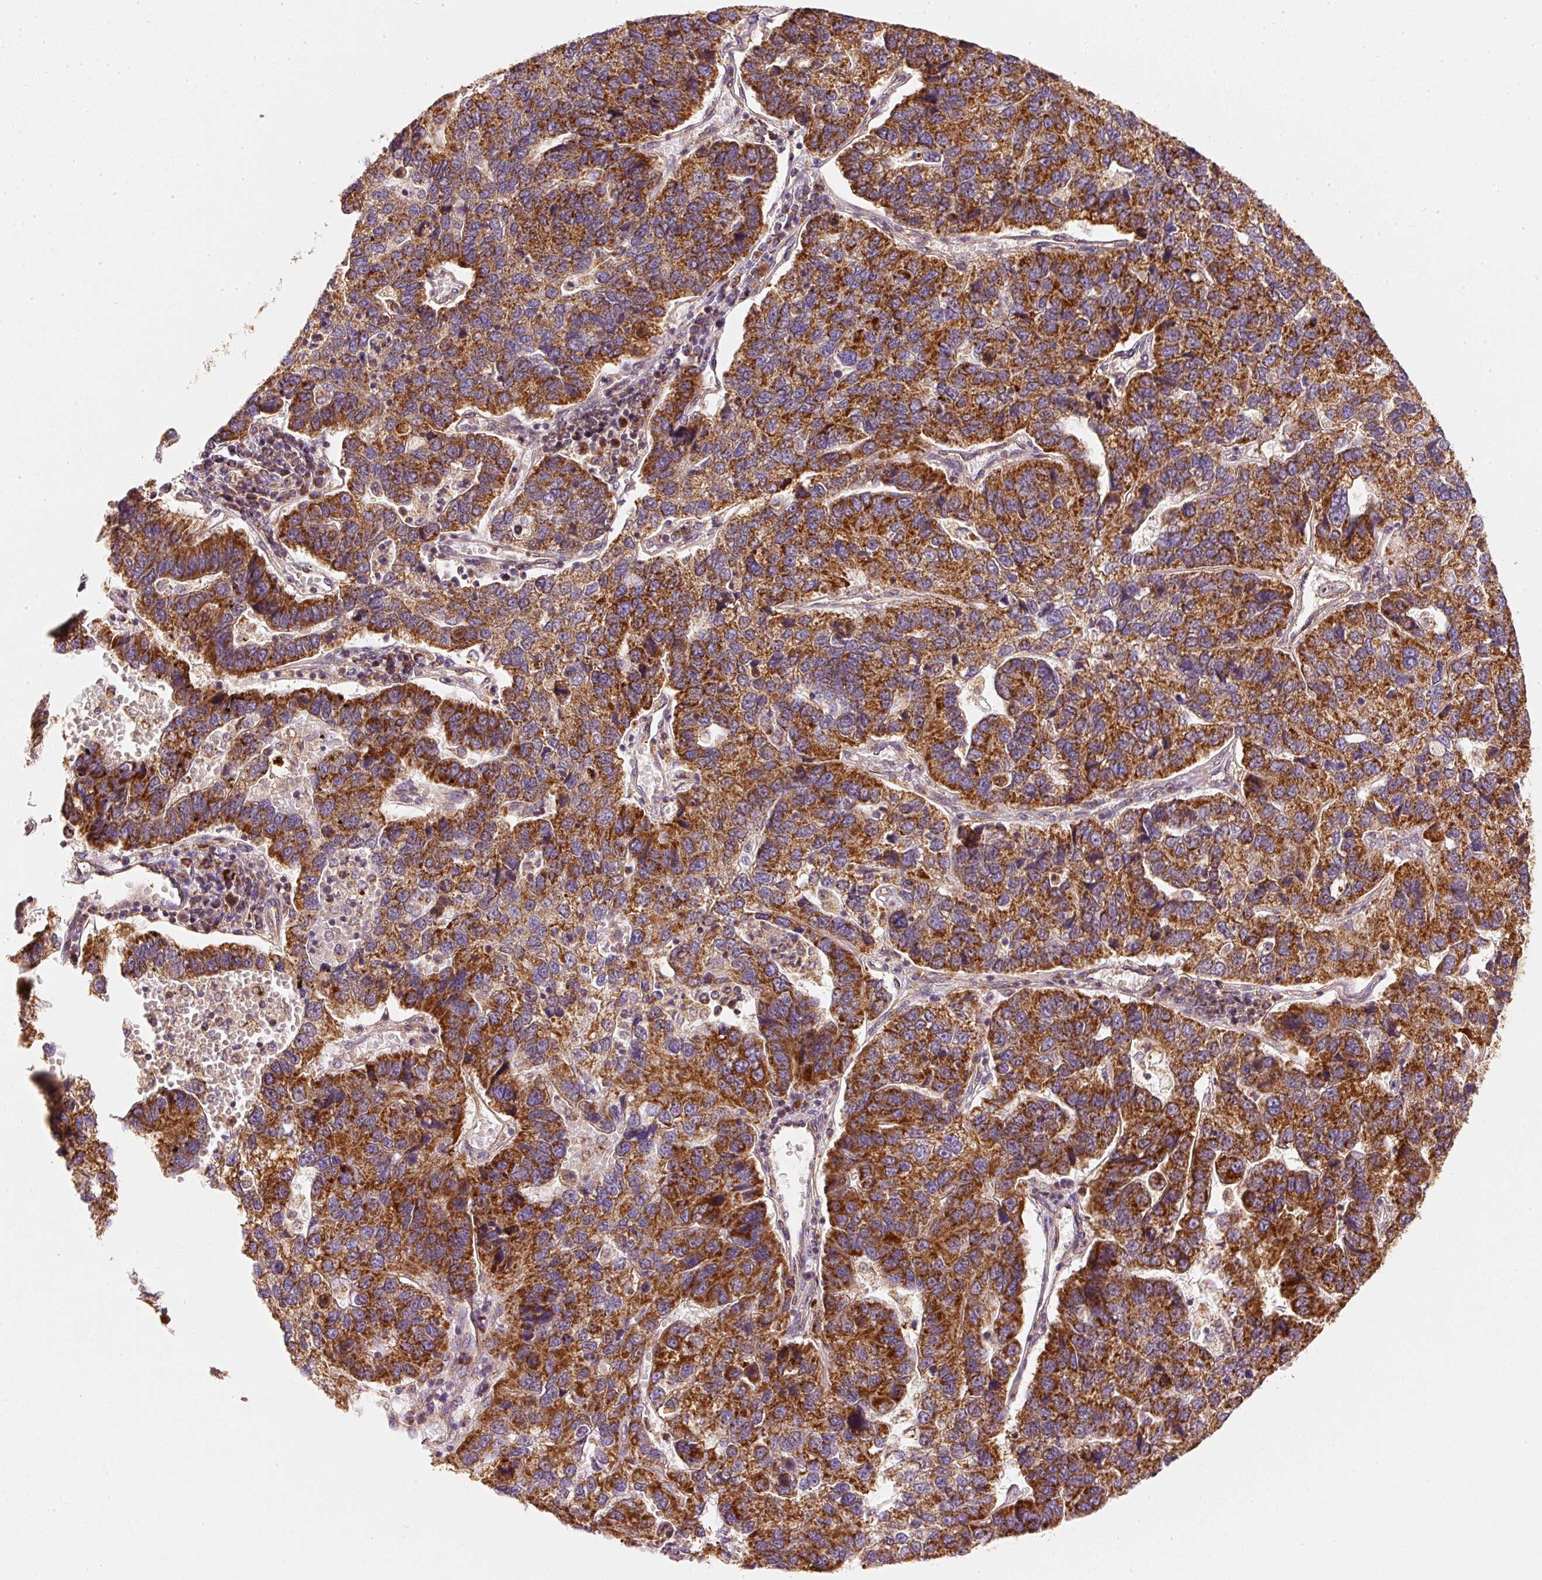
{"staining": {"intensity": "strong", "quantity": ">75%", "location": "cytoplasmic/membranous"}, "tissue": "pancreatic cancer", "cell_type": "Tumor cells", "image_type": "cancer", "snomed": [{"axis": "morphology", "description": "Adenocarcinoma, NOS"}, {"axis": "topography", "description": "Pancreas"}], "caption": "Immunohistochemistry image of pancreatic cancer stained for a protein (brown), which demonstrates high levels of strong cytoplasmic/membranous expression in approximately >75% of tumor cells.", "gene": "TOMM40", "patient": {"sex": "female", "age": 61}}